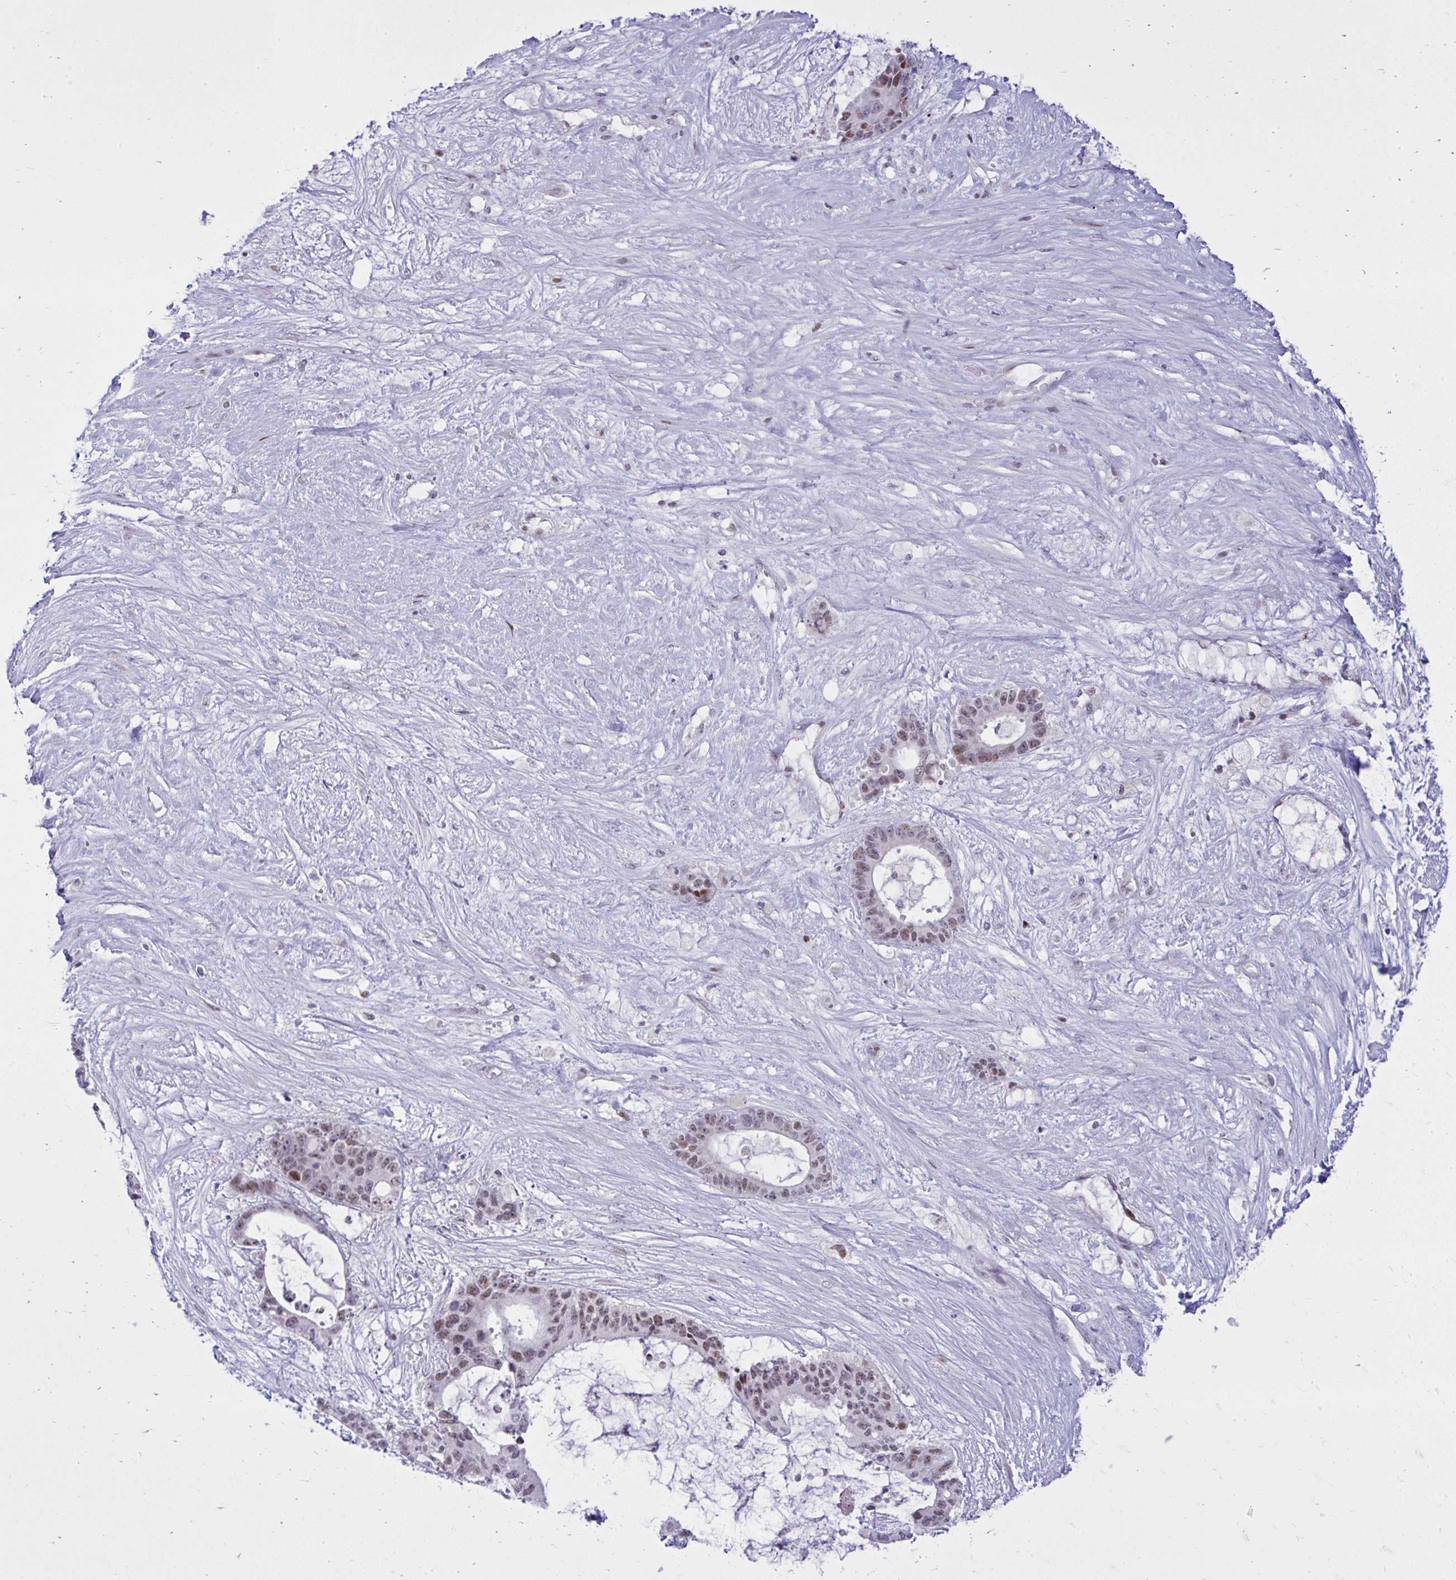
{"staining": {"intensity": "moderate", "quantity": "25%-75%", "location": "nuclear"}, "tissue": "liver cancer", "cell_type": "Tumor cells", "image_type": "cancer", "snomed": [{"axis": "morphology", "description": "Normal tissue, NOS"}, {"axis": "morphology", "description": "Cholangiocarcinoma"}, {"axis": "topography", "description": "Liver"}, {"axis": "topography", "description": "Peripheral nerve tissue"}], "caption": "The immunohistochemical stain shows moderate nuclear positivity in tumor cells of liver cancer tissue. Nuclei are stained in blue.", "gene": "C14orf39", "patient": {"sex": "female", "age": 73}}